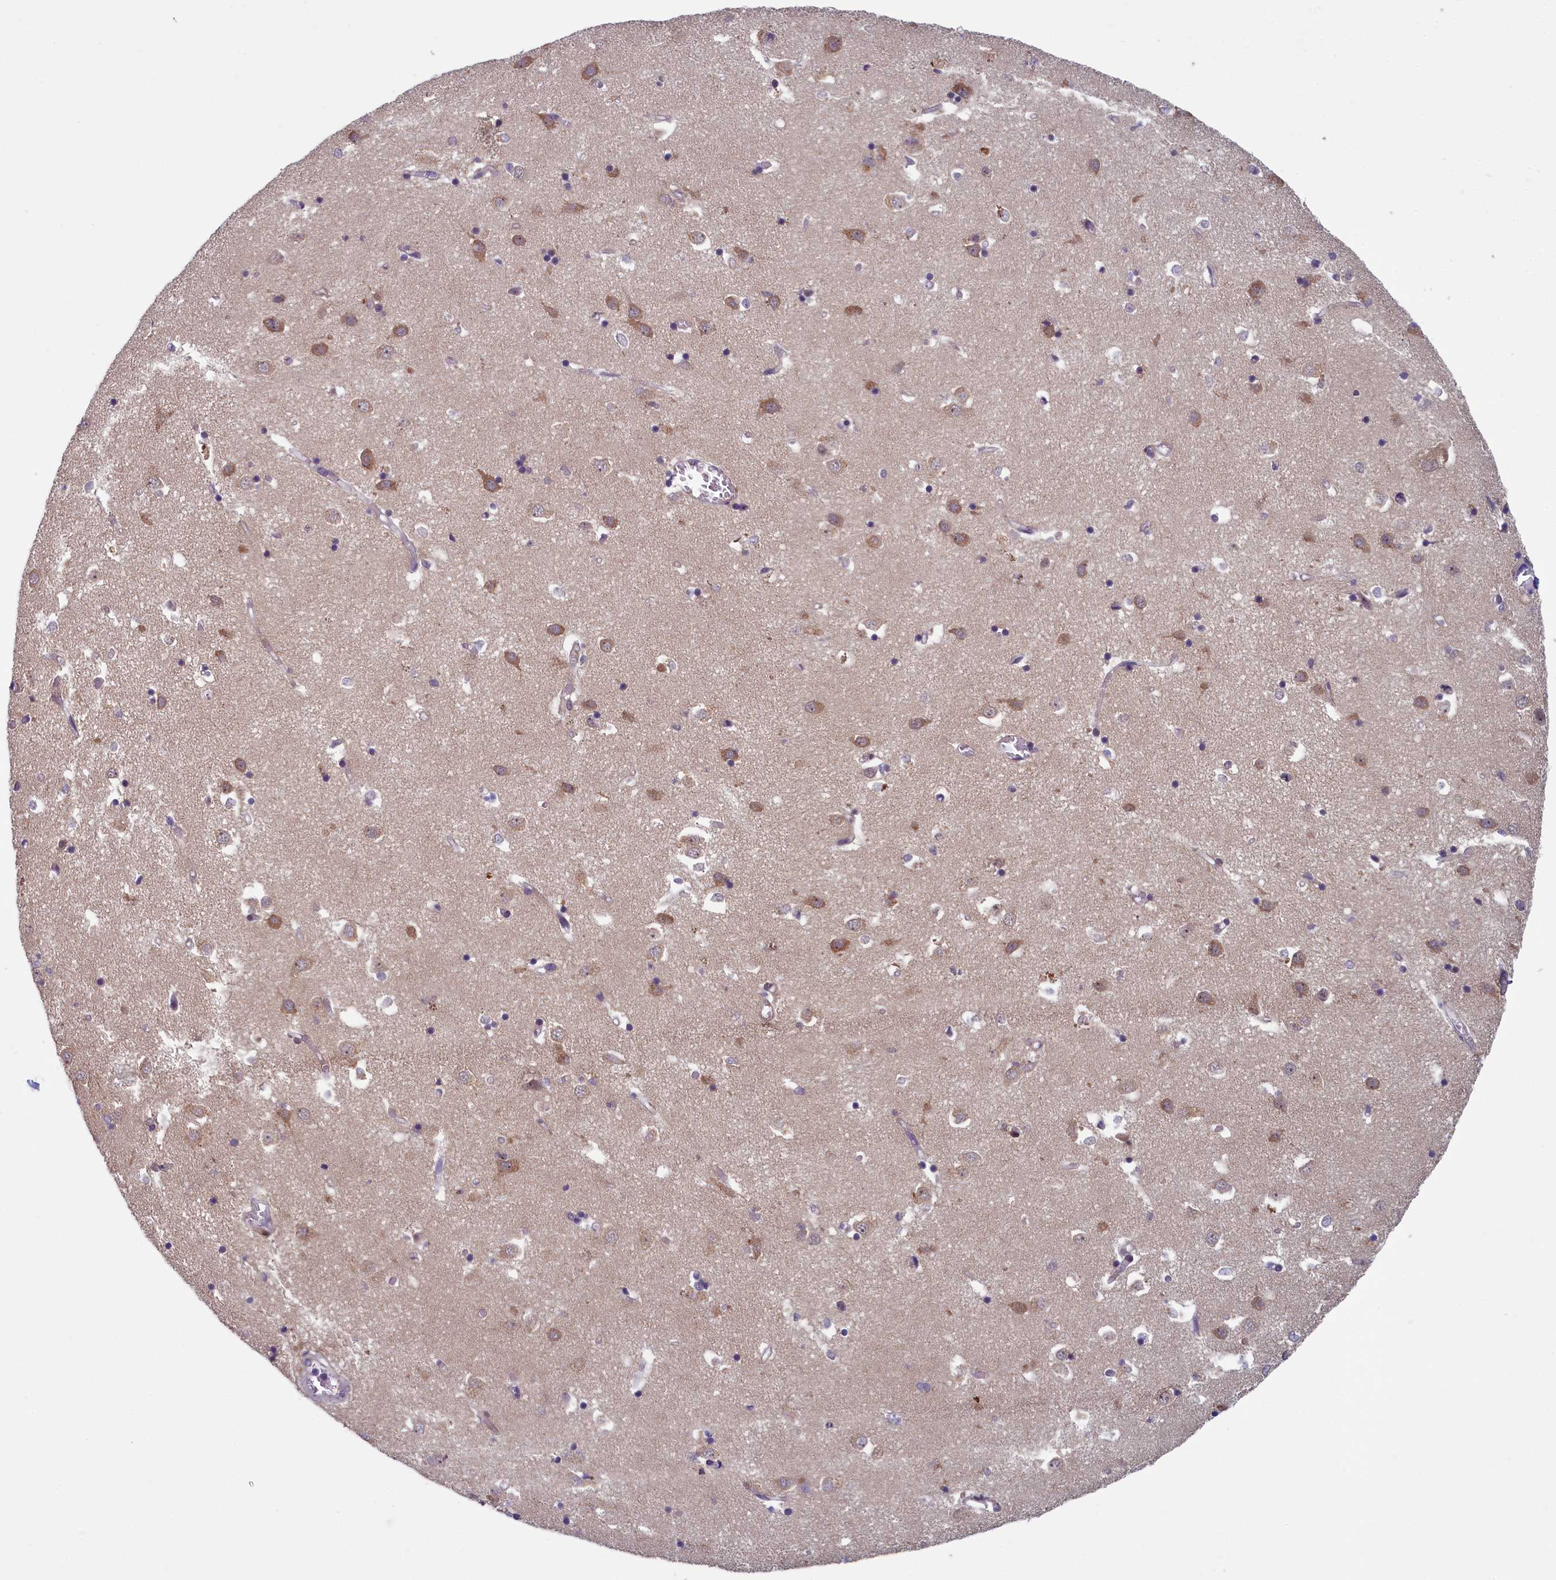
{"staining": {"intensity": "negative", "quantity": "none", "location": "none"}, "tissue": "caudate", "cell_type": "Glial cells", "image_type": "normal", "snomed": [{"axis": "morphology", "description": "Normal tissue, NOS"}, {"axis": "topography", "description": "Lateral ventricle wall"}], "caption": "The histopathology image reveals no significant positivity in glial cells of caudate.", "gene": "CNEP1R1", "patient": {"sex": "male", "age": 70}}